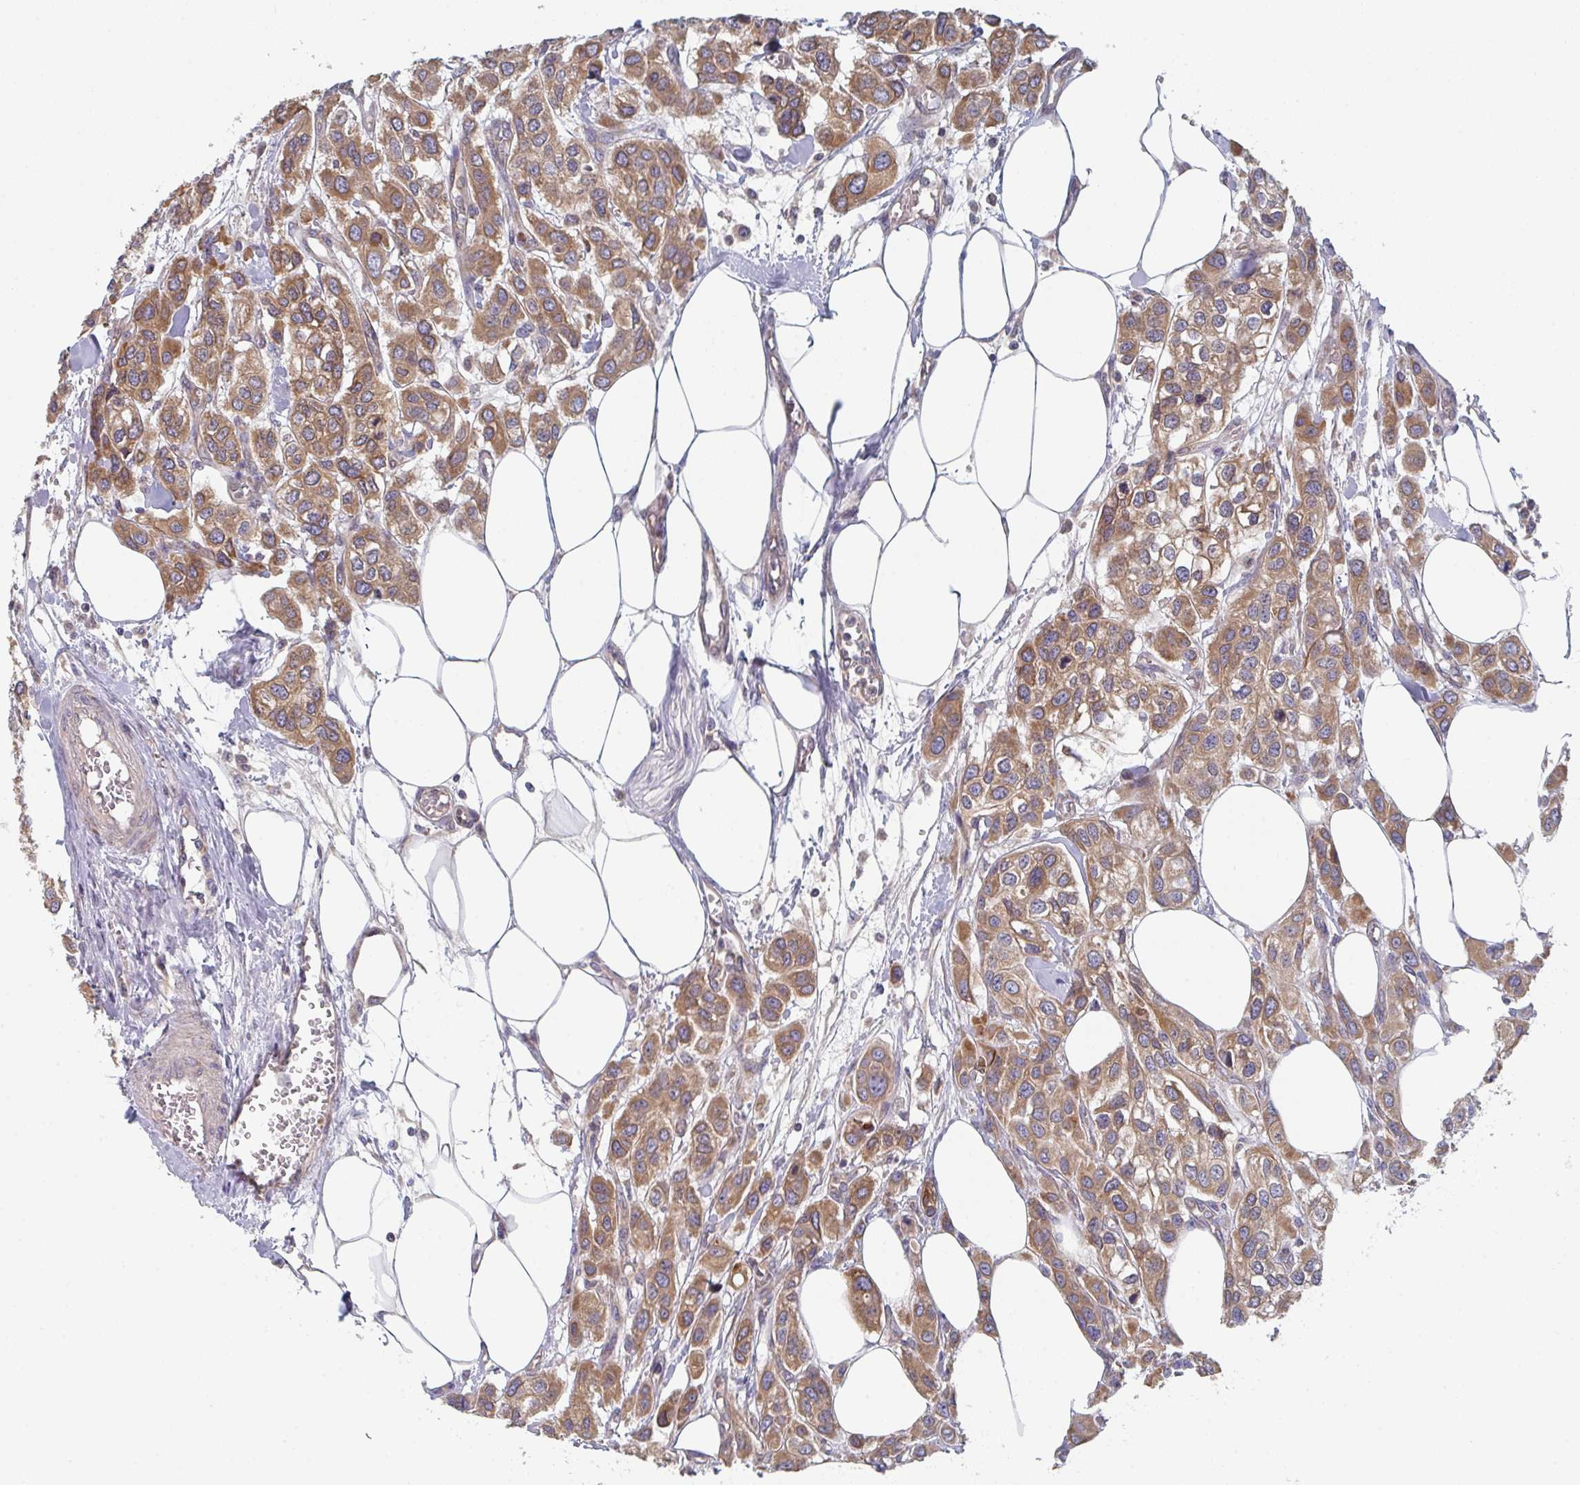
{"staining": {"intensity": "moderate", "quantity": ">75%", "location": "cytoplasmic/membranous"}, "tissue": "urothelial cancer", "cell_type": "Tumor cells", "image_type": "cancer", "snomed": [{"axis": "morphology", "description": "Urothelial carcinoma, High grade"}, {"axis": "topography", "description": "Urinary bladder"}], "caption": "Tumor cells display medium levels of moderate cytoplasmic/membranous positivity in approximately >75% of cells in human urothelial cancer.", "gene": "ELOVL1", "patient": {"sex": "male", "age": 67}}